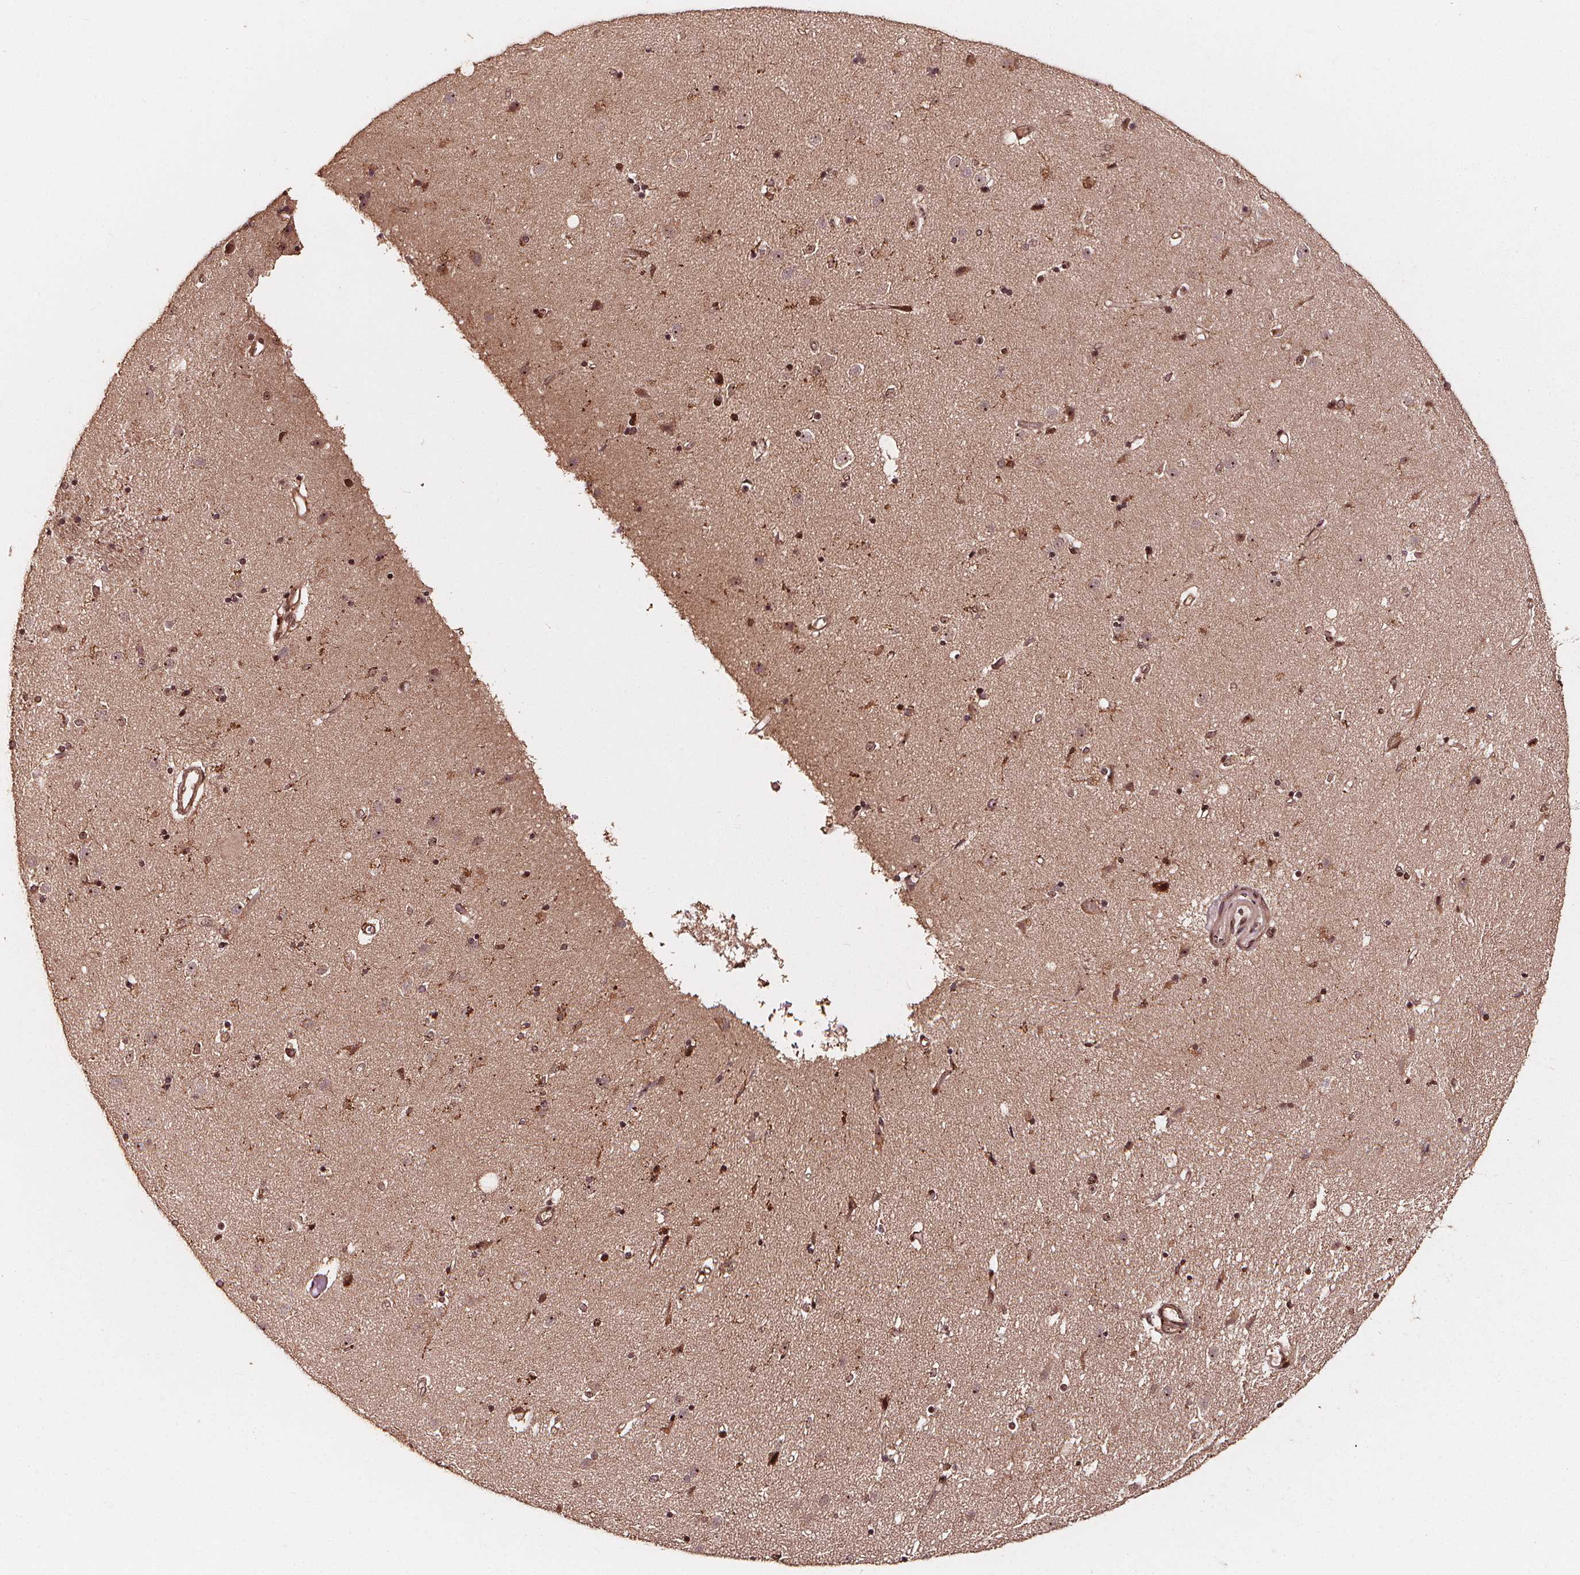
{"staining": {"intensity": "moderate", "quantity": ">75%", "location": "nuclear"}, "tissue": "caudate", "cell_type": "Glial cells", "image_type": "normal", "snomed": [{"axis": "morphology", "description": "Normal tissue, NOS"}, {"axis": "topography", "description": "Lateral ventricle wall"}], "caption": "Normal caudate reveals moderate nuclear staining in about >75% of glial cells, visualized by immunohistochemistry.", "gene": "EXOSC9", "patient": {"sex": "female", "age": 71}}